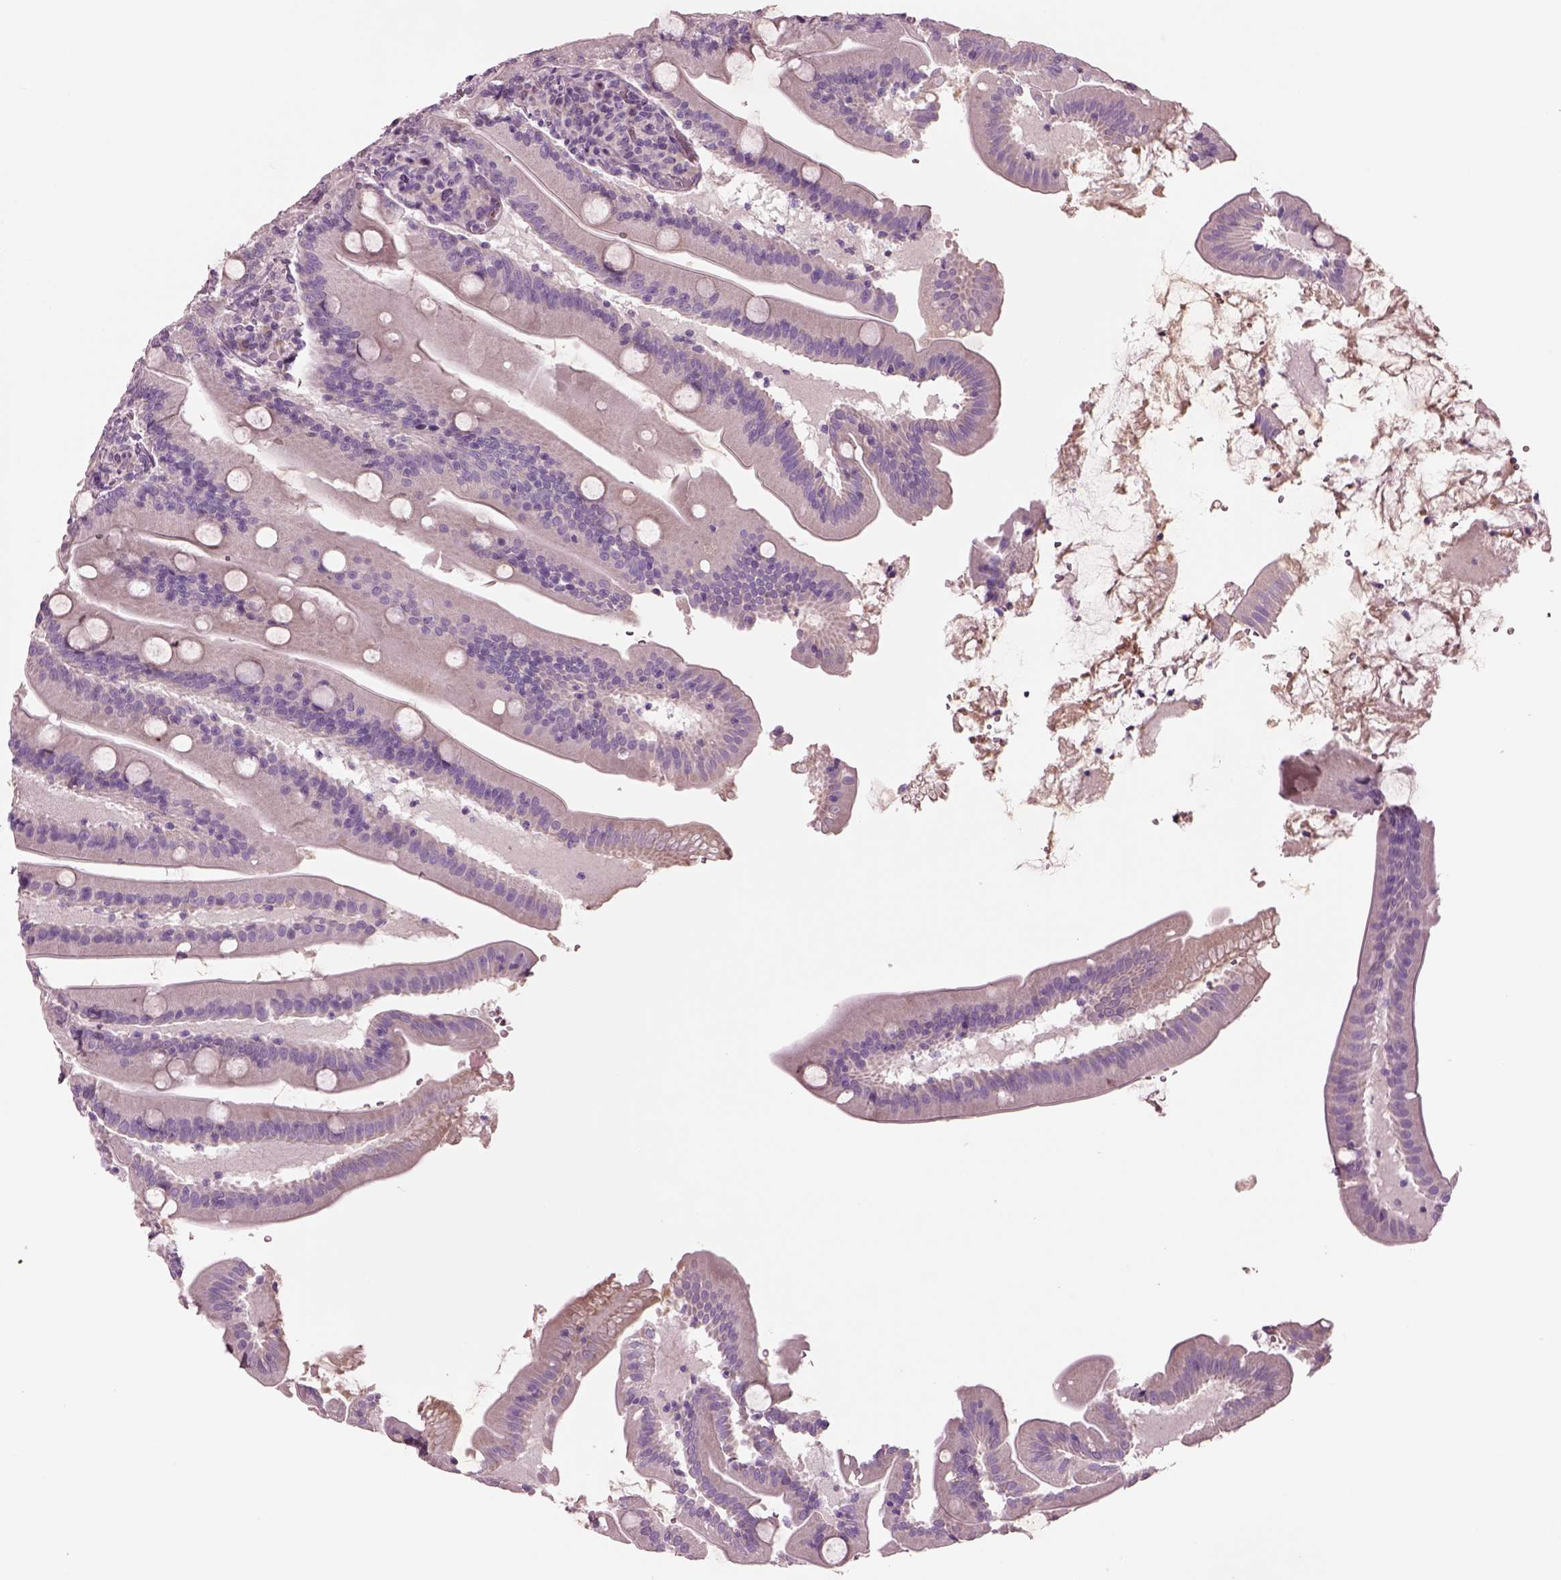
{"staining": {"intensity": "negative", "quantity": "none", "location": "none"}, "tissue": "small intestine", "cell_type": "Glandular cells", "image_type": "normal", "snomed": [{"axis": "morphology", "description": "Normal tissue, NOS"}, {"axis": "topography", "description": "Small intestine"}], "caption": "Immunohistochemistry photomicrograph of benign small intestine stained for a protein (brown), which exhibits no positivity in glandular cells.", "gene": "PLPP7", "patient": {"sex": "male", "age": 37}}